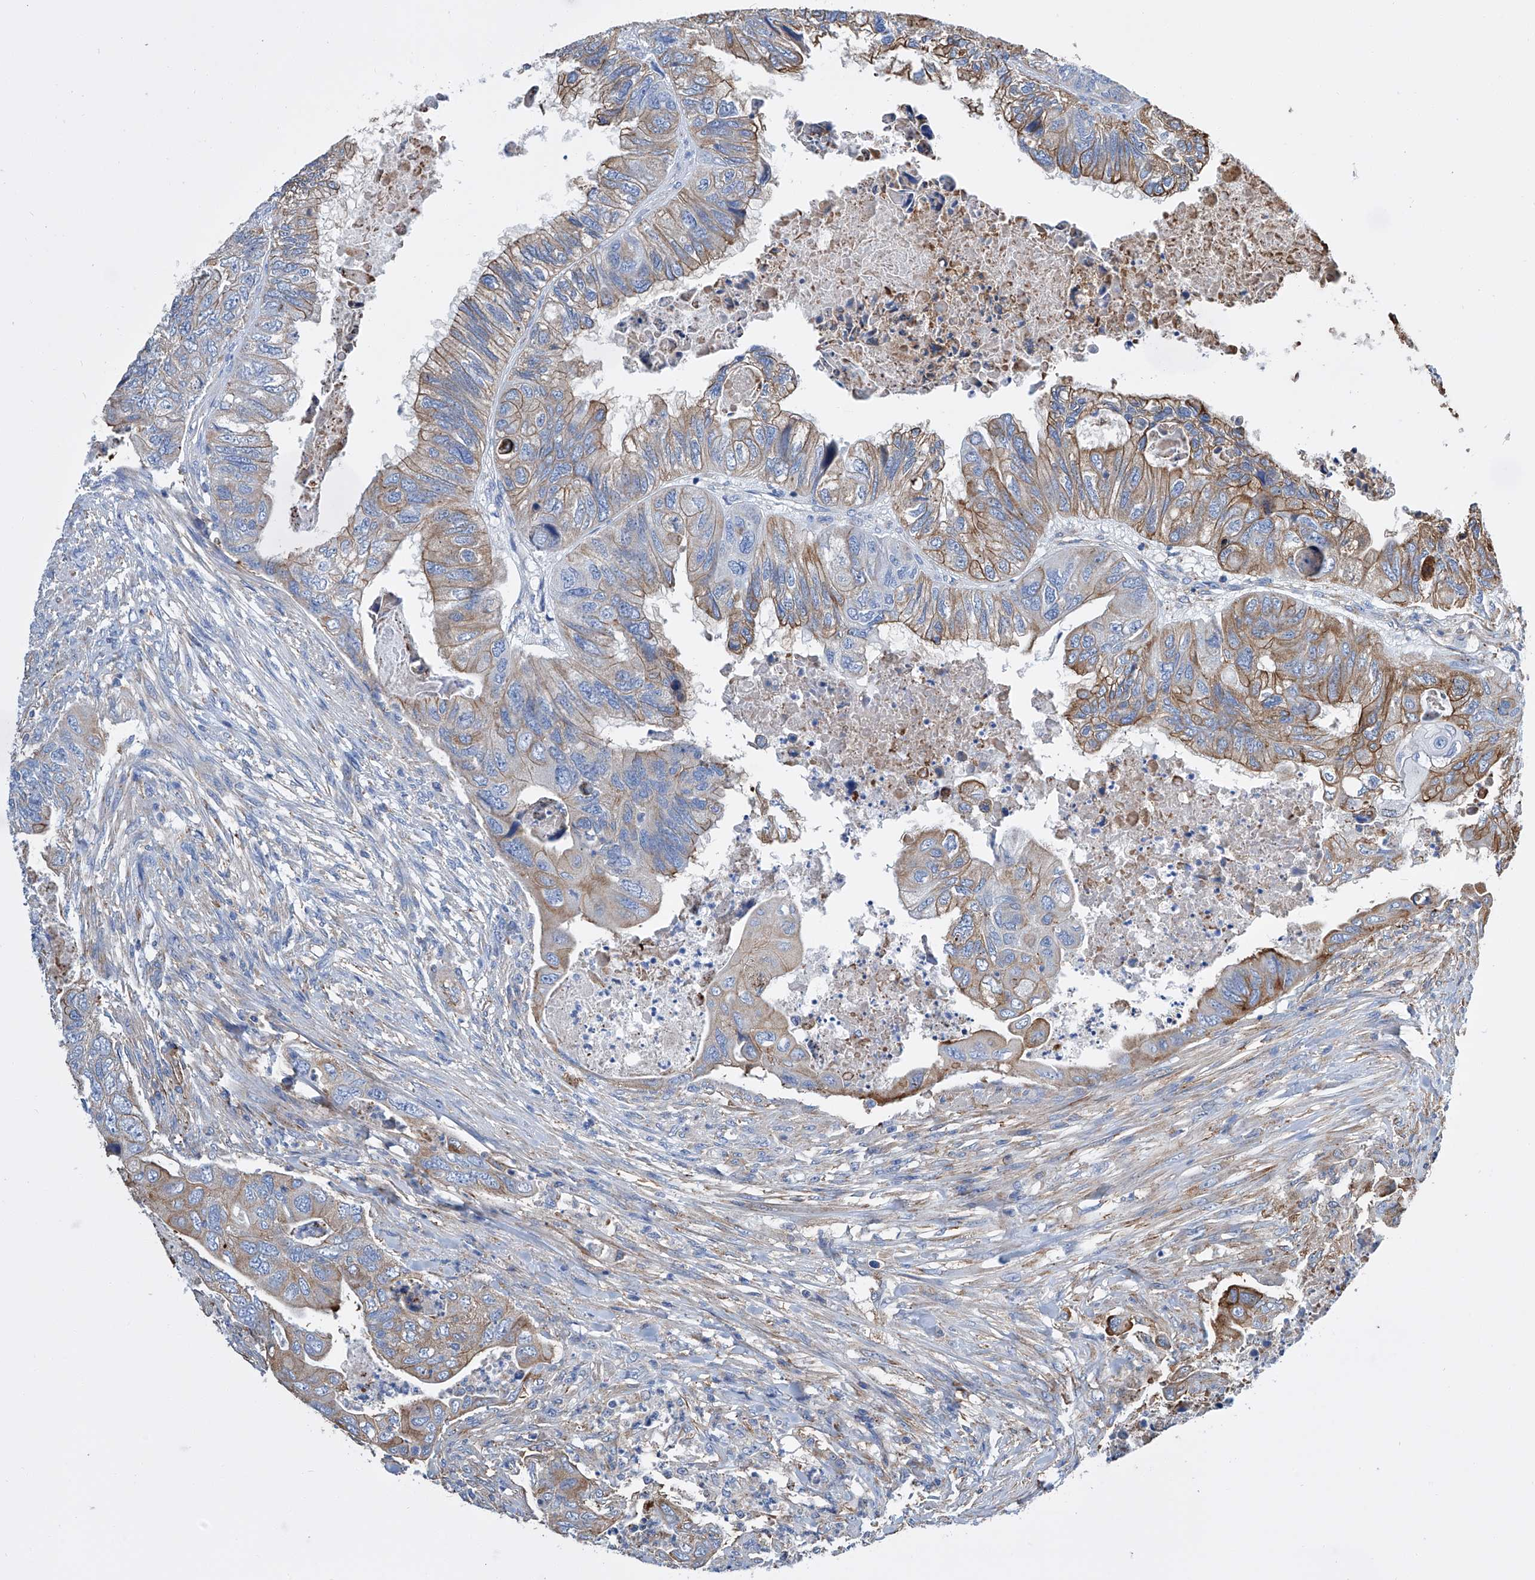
{"staining": {"intensity": "moderate", "quantity": "25%-75%", "location": "cytoplasmic/membranous"}, "tissue": "colorectal cancer", "cell_type": "Tumor cells", "image_type": "cancer", "snomed": [{"axis": "morphology", "description": "Adenocarcinoma, NOS"}, {"axis": "topography", "description": "Rectum"}], "caption": "IHC image of neoplastic tissue: human colorectal adenocarcinoma stained using IHC shows medium levels of moderate protein expression localized specifically in the cytoplasmic/membranous of tumor cells, appearing as a cytoplasmic/membranous brown color.", "gene": "GPT", "patient": {"sex": "male", "age": 63}}